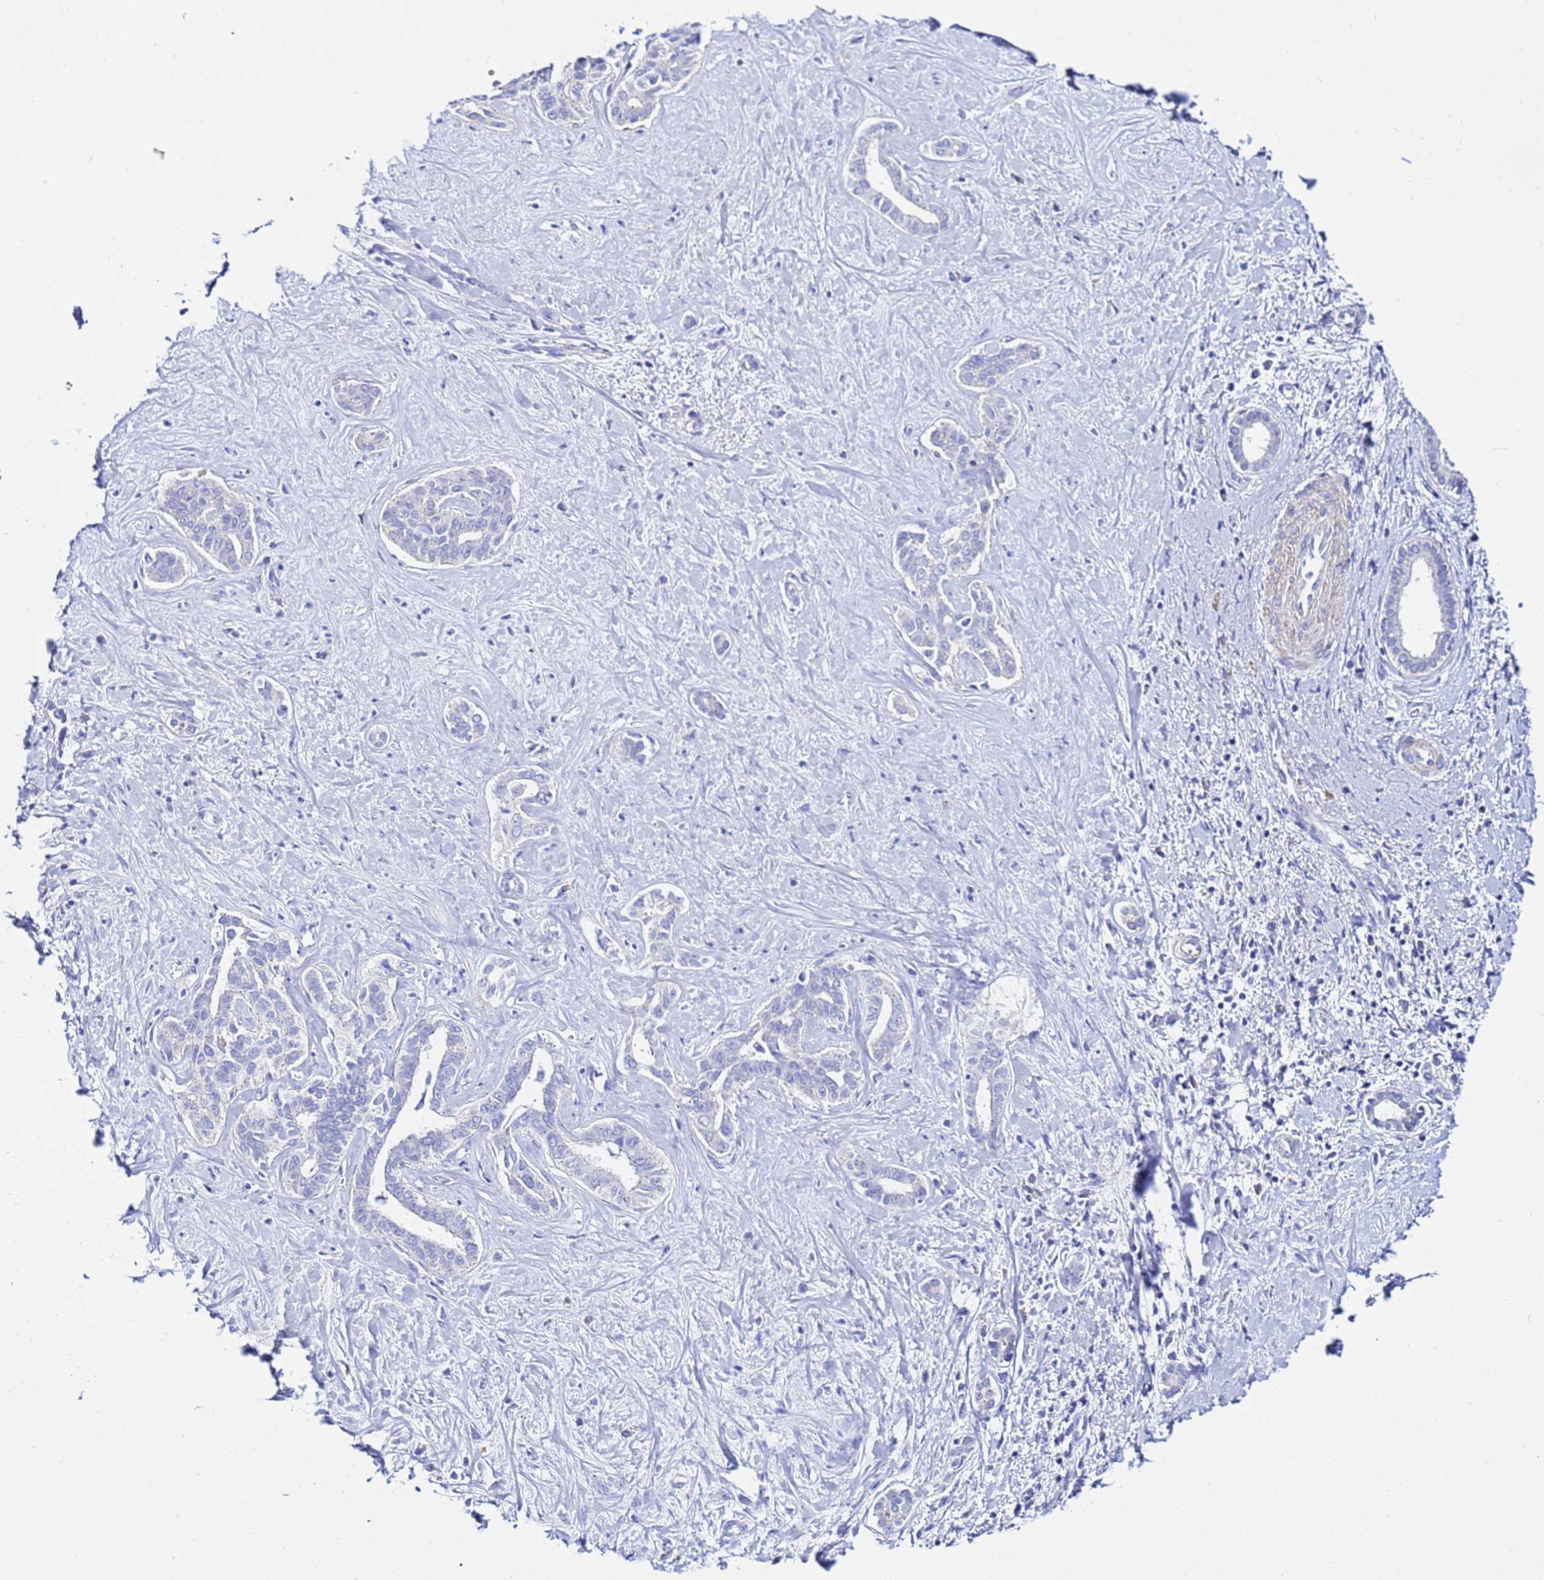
{"staining": {"intensity": "negative", "quantity": "none", "location": "none"}, "tissue": "liver cancer", "cell_type": "Tumor cells", "image_type": "cancer", "snomed": [{"axis": "morphology", "description": "Cholangiocarcinoma"}, {"axis": "topography", "description": "Liver"}], "caption": "Tumor cells are negative for protein expression in human liver cancer (cholangiocarcinoma).", "gene": "USP18", "patient": {"sex": "female", "age": 77}}